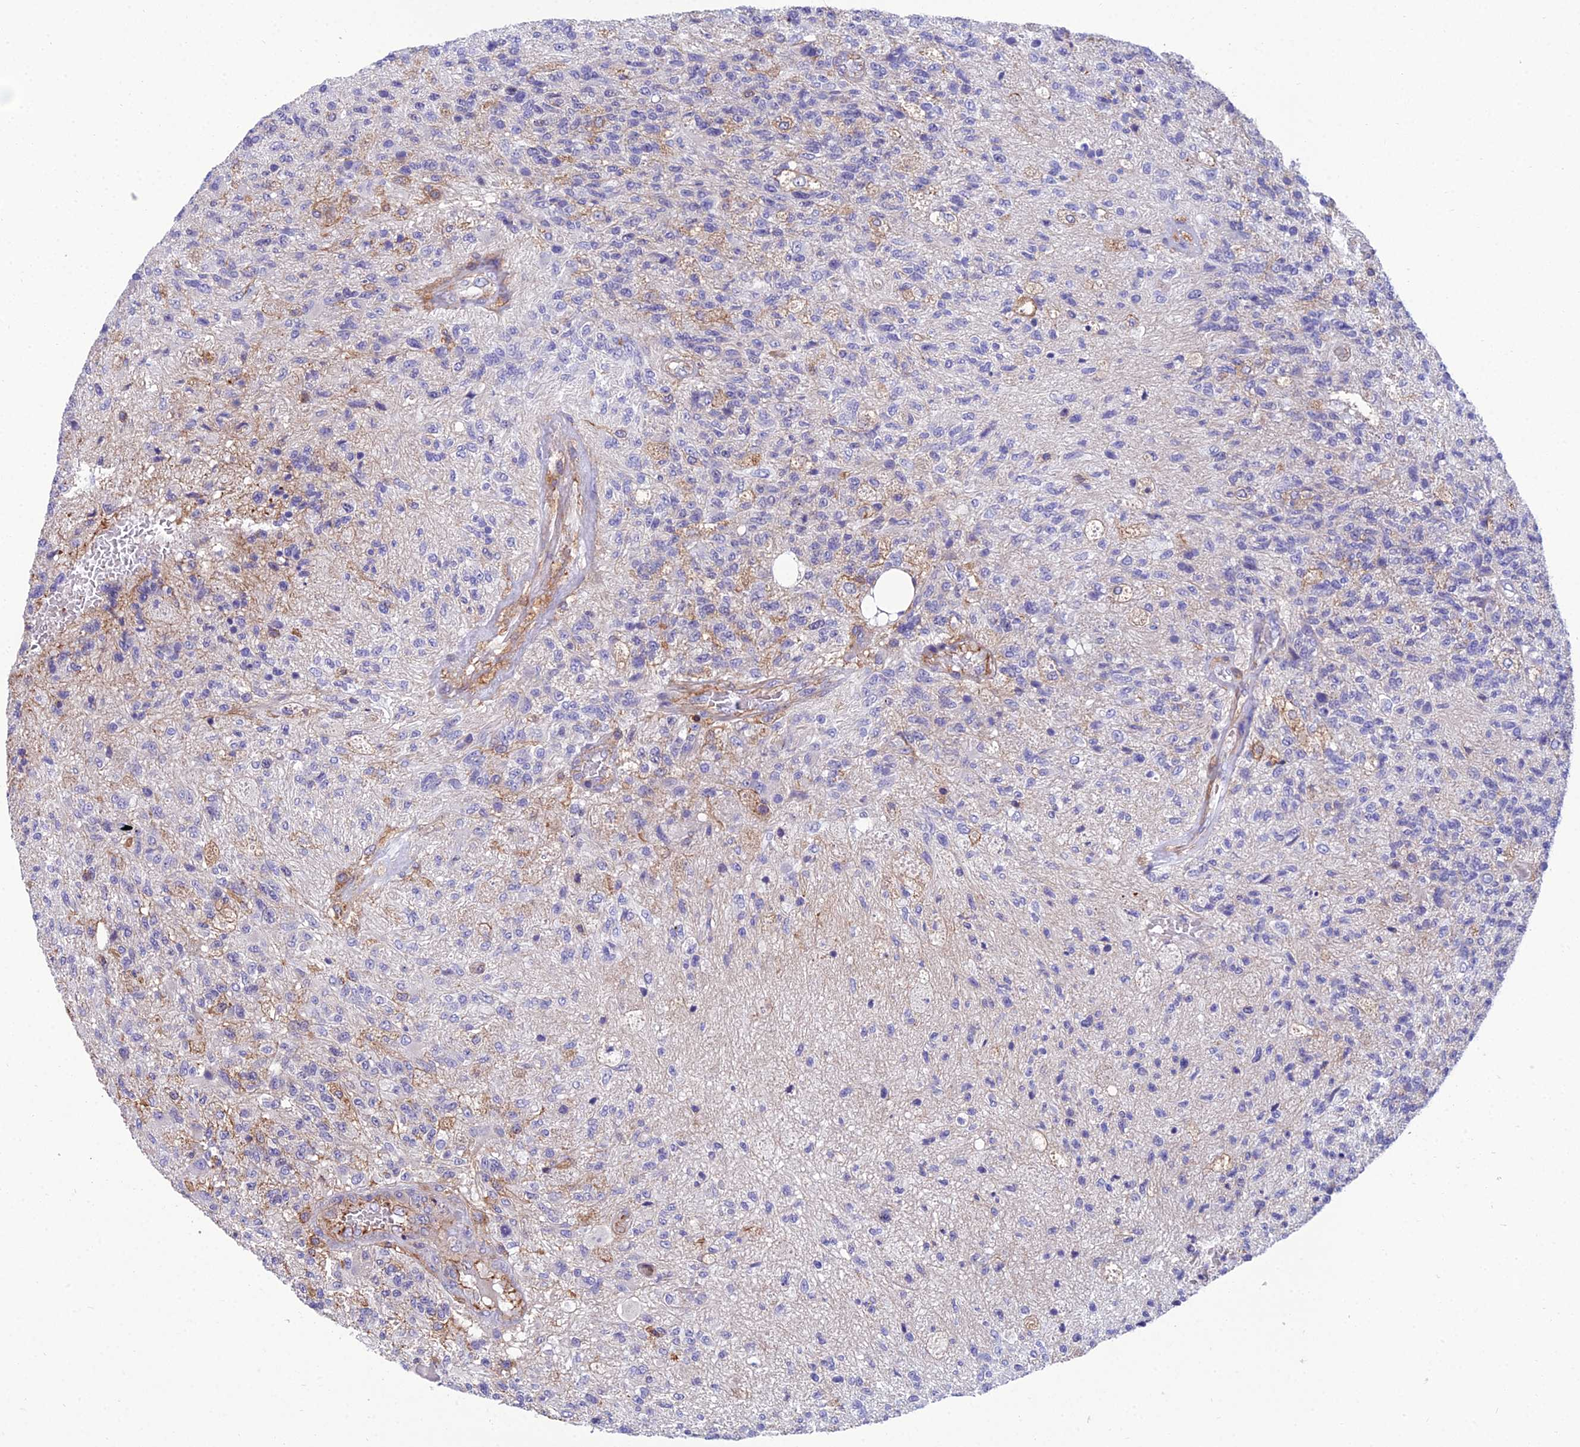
{"staining": {"intensity": "negative", "quantity": "none", "location": "none"}, "tissue": "glioma", "cell_type": "Tumor cells", "image_type": "cancer", "snomed": [{"axis": "morphology", "description": "Glioma, malignant, High grade"}, {"axis": "topography", "description": "Brain"}], "caption": "Tumor cells are negative for brown protein staining in glioma. (DAB (3,3'-diaminobenzidine) immunohistochemistry (IHC), high magnification).", "gene": "PPP1R18", "patient": {"sex": "male", "age": 56}}